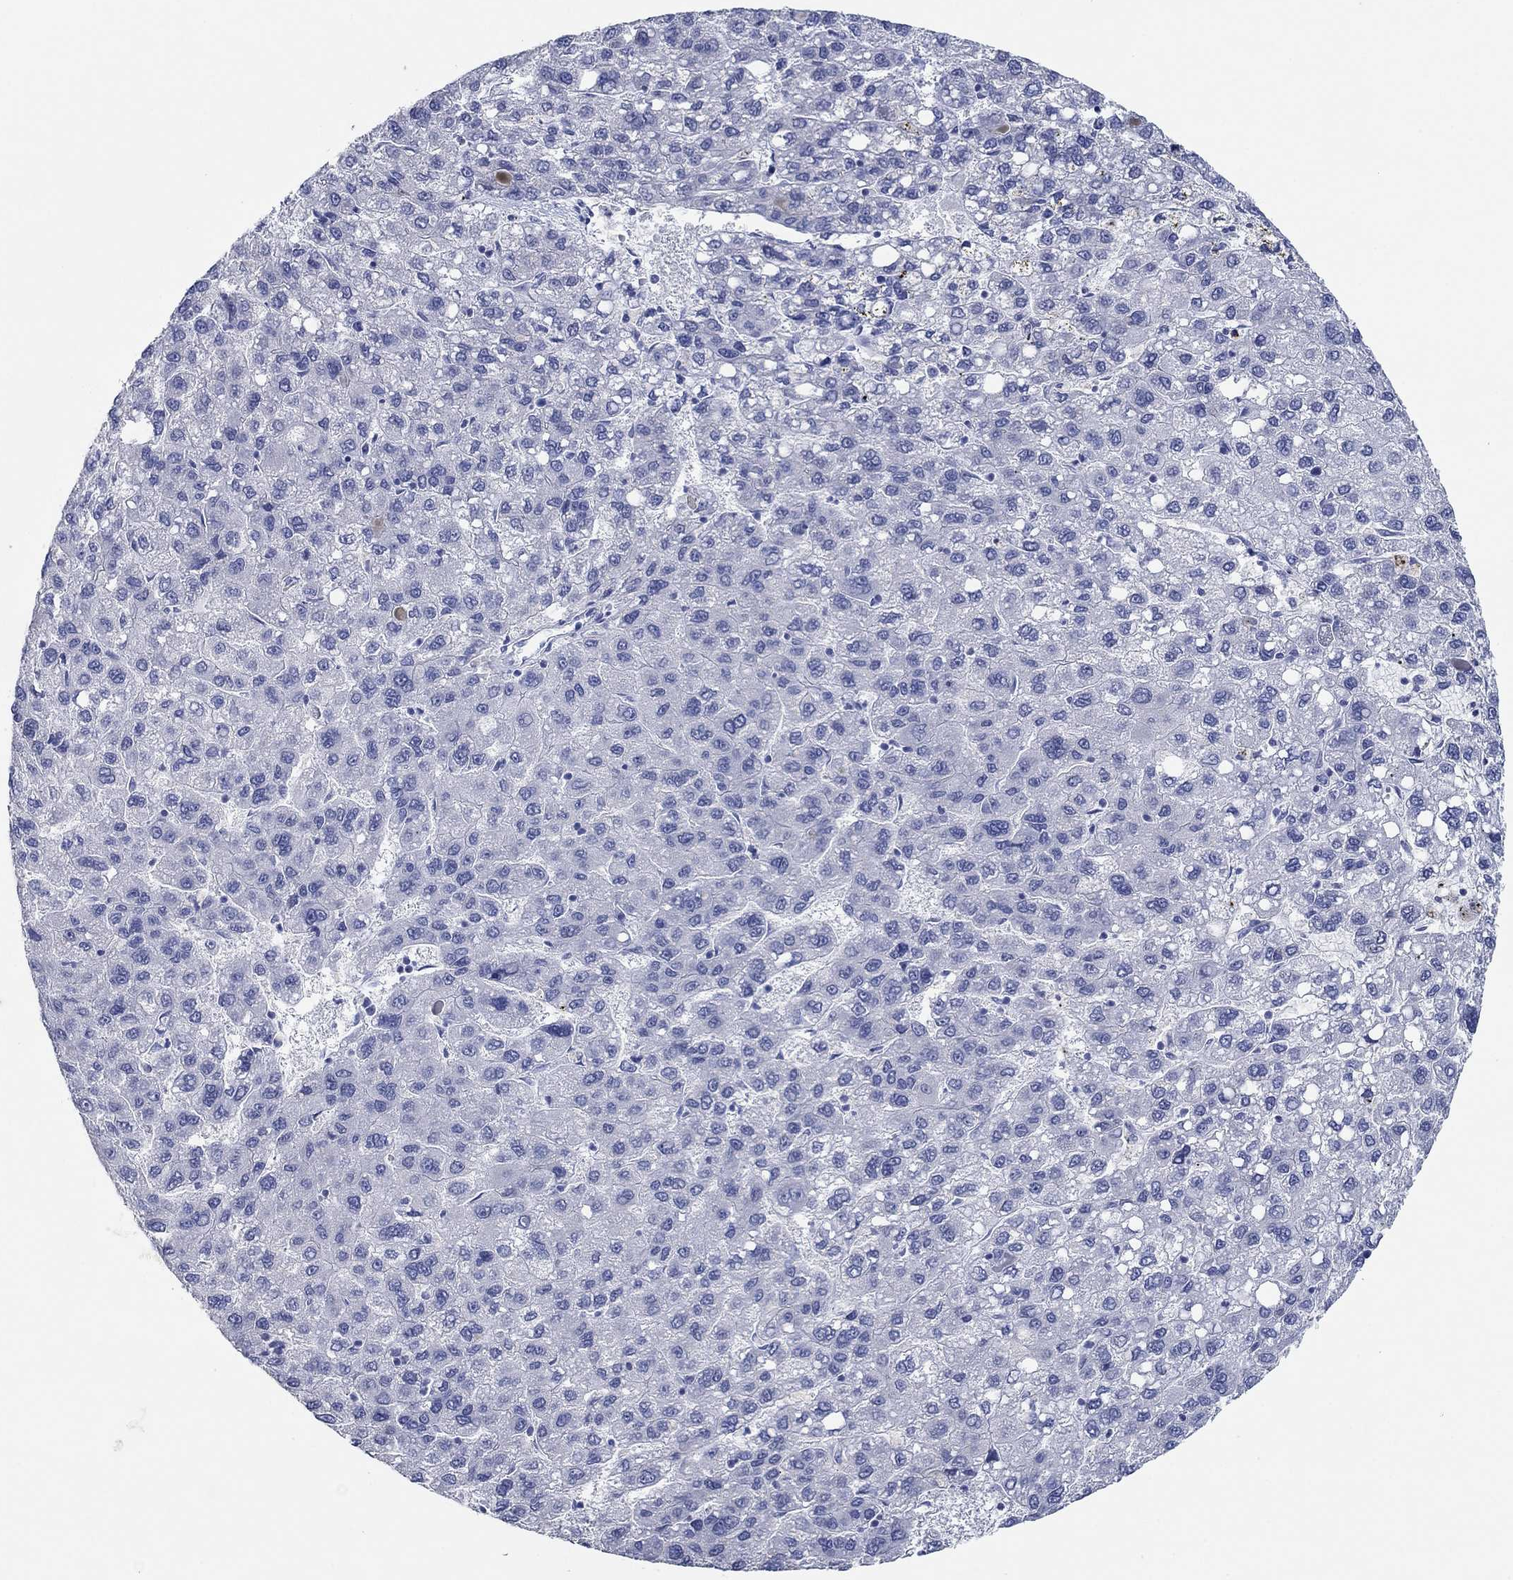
{"staining": {"intensity": "negative", "quantity": "none", "location": "none"}, "tissue": "liver cancer", "cell_type": "Tumor cells", "image_type": "cancer", "snomed": [{"axis": "morphology", "description": "Carcinoma, Hepatocellular, NOS"}, {"axis": "topography", "description": "Liver"}], "caption": "Liver hepatocellular carcinoma stained for a protein using immunohistochemistry exhibits no expression tumor cells.", "gene": "POU5F1", "patient": {"sex": "female", "age": 82}}